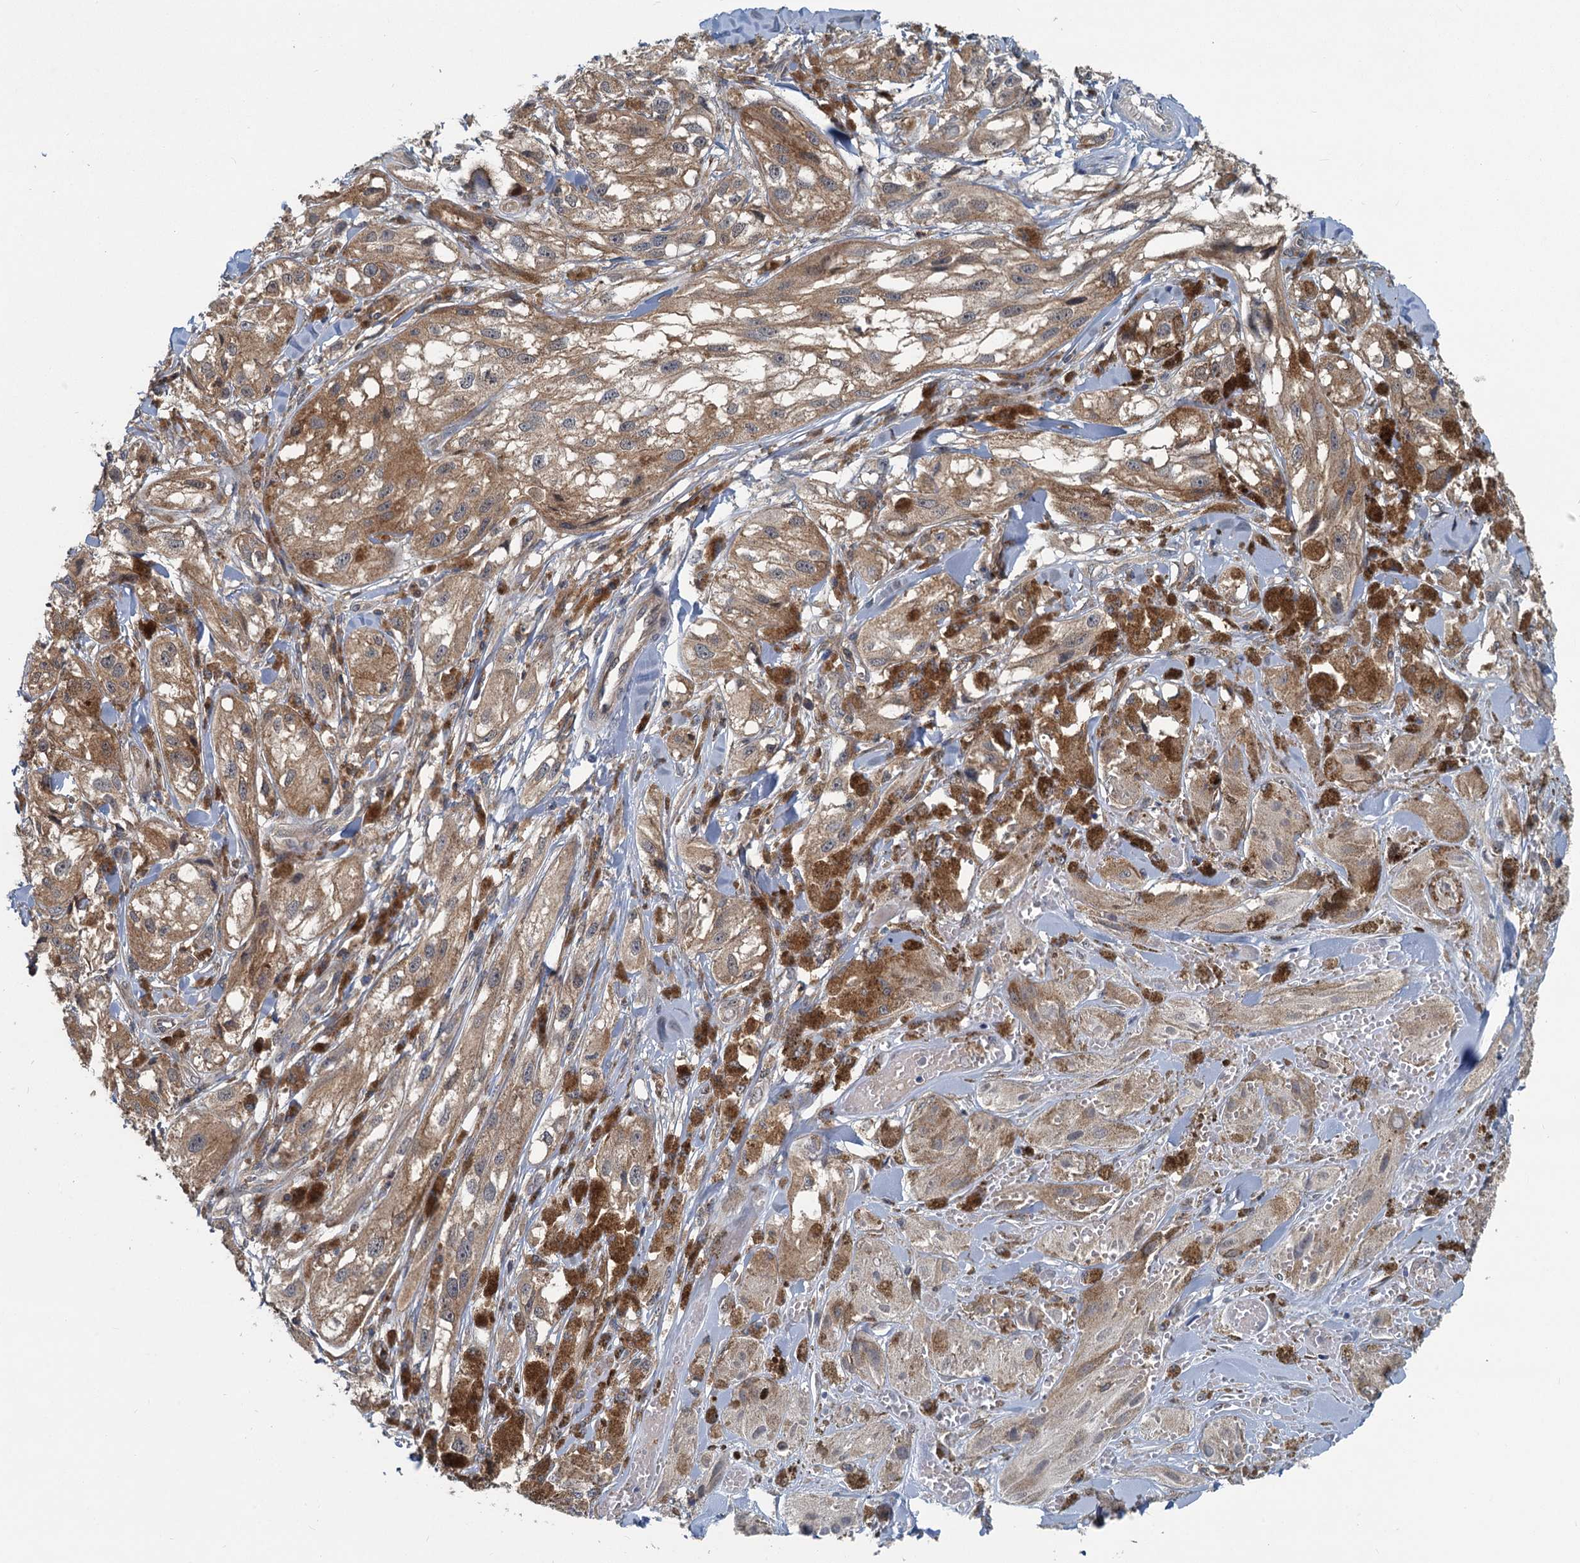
{"staining": {"intensity": "weak", "quantity": ">75%", "location": "cytoplasmic/membranous"}, "tissue": "melanoma", "cell_type": "Tumor cells", "image_type": "cancer", "snomed": [{"axis": "morphology", "description": "Malignant melanoma, NOS"}, {"axis": "topography", "description": "Skin"}], "caption": "Melanoma tissue demonstrates weak cytoplasmic/membranous expression in approximately >75% of tumor cells", "gene": "GCLM", "patient": {"sex": "male", "age": 88}}